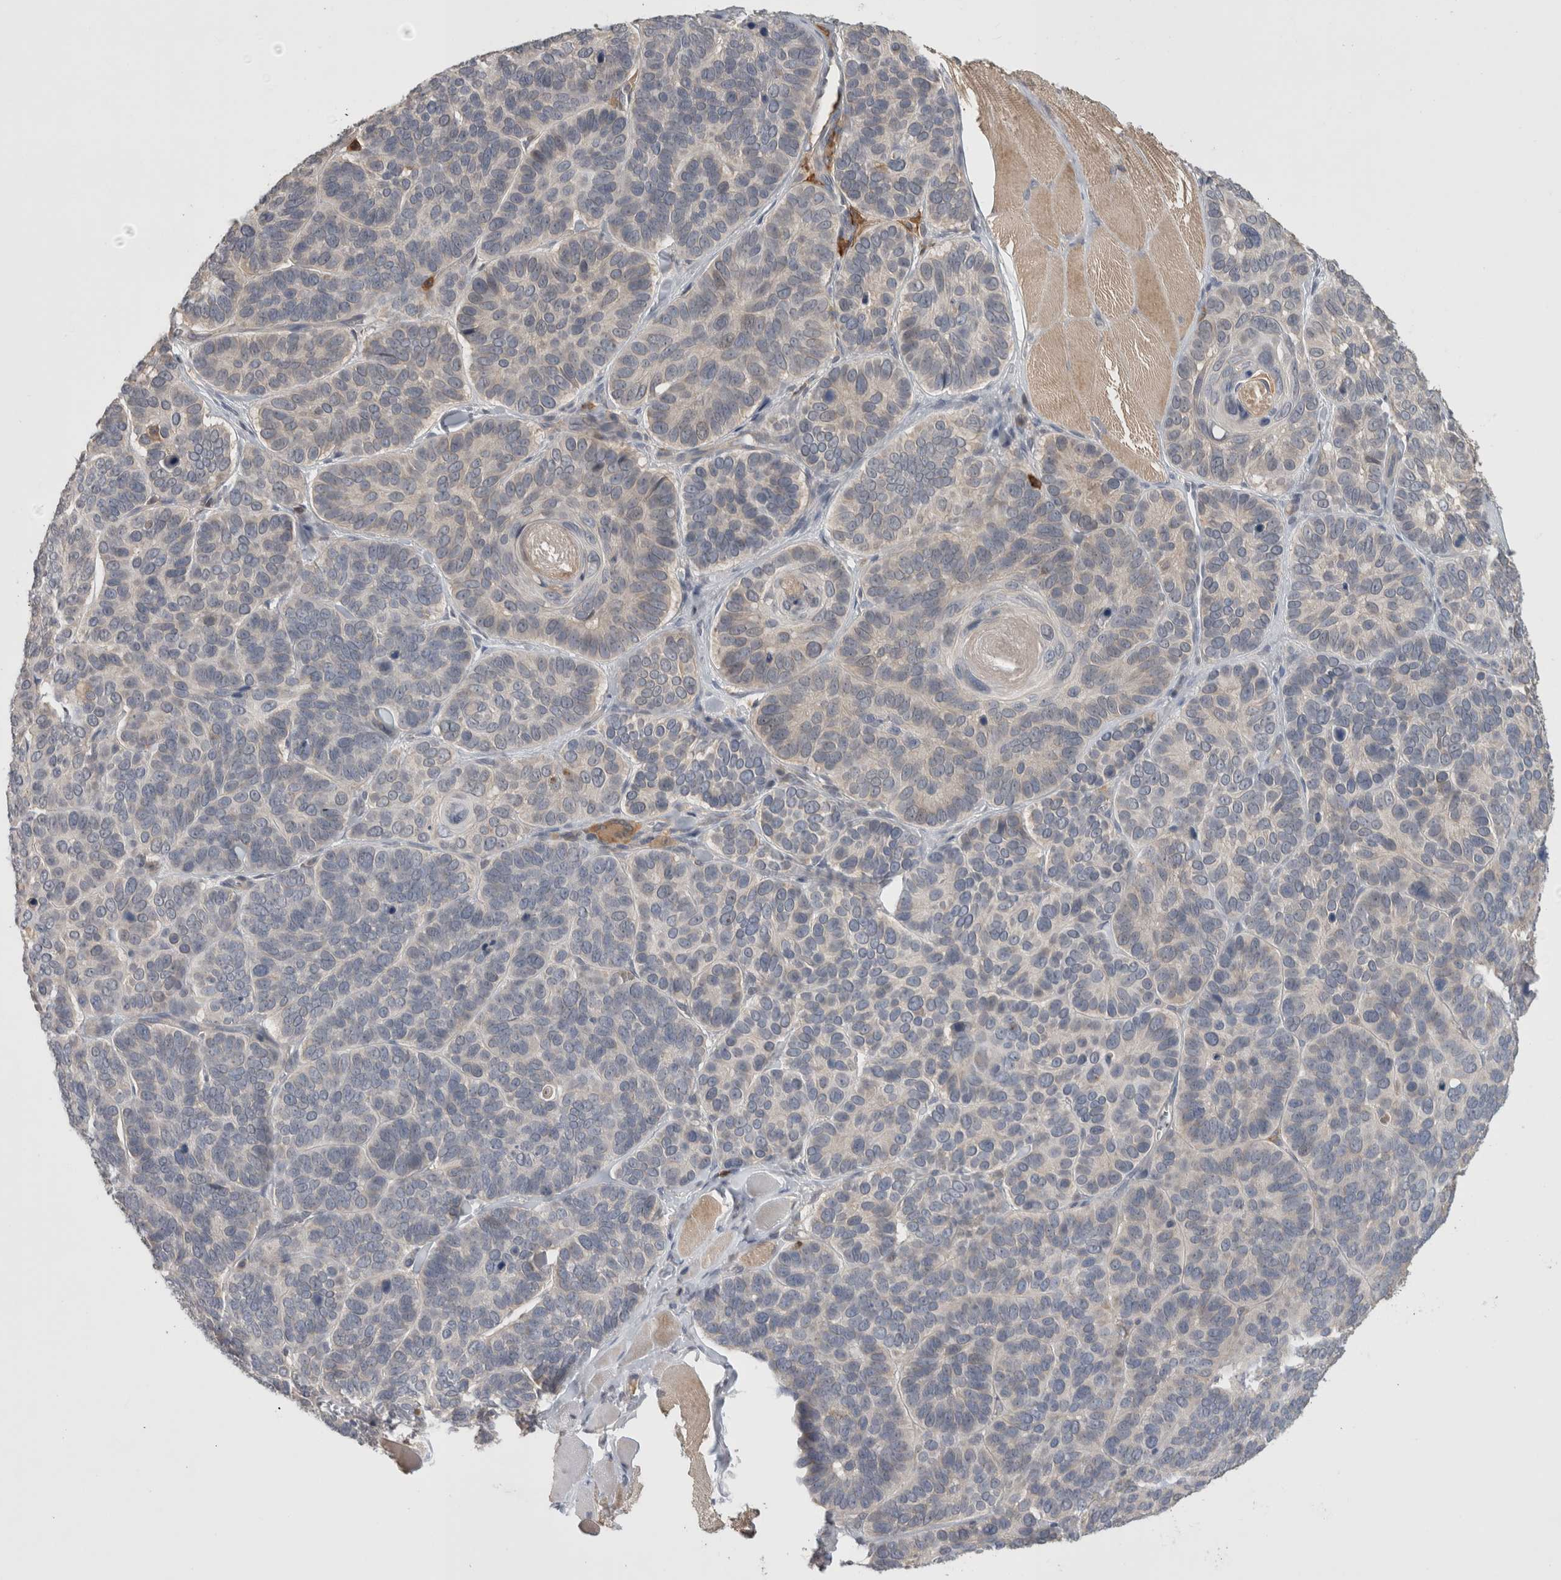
{"staining": {"intensity": "negative", "quantity": "none", "location": "none"}, "tissue": "skin cancer", "cell_type": "Tumor cells", "image_type": "cancer", "snomed": [{"axis": "morphology", "description": "Basal cell carcinoma"}, {"axis": "topography", "description": "Skin"}], "caption": "Immunohistochemistry of human skin cancer (basal cell carcinoma) demonstrates no expression in tumor cells.", "gene": "GFRA2", "patient": {"sex": "male", "age": 62}}